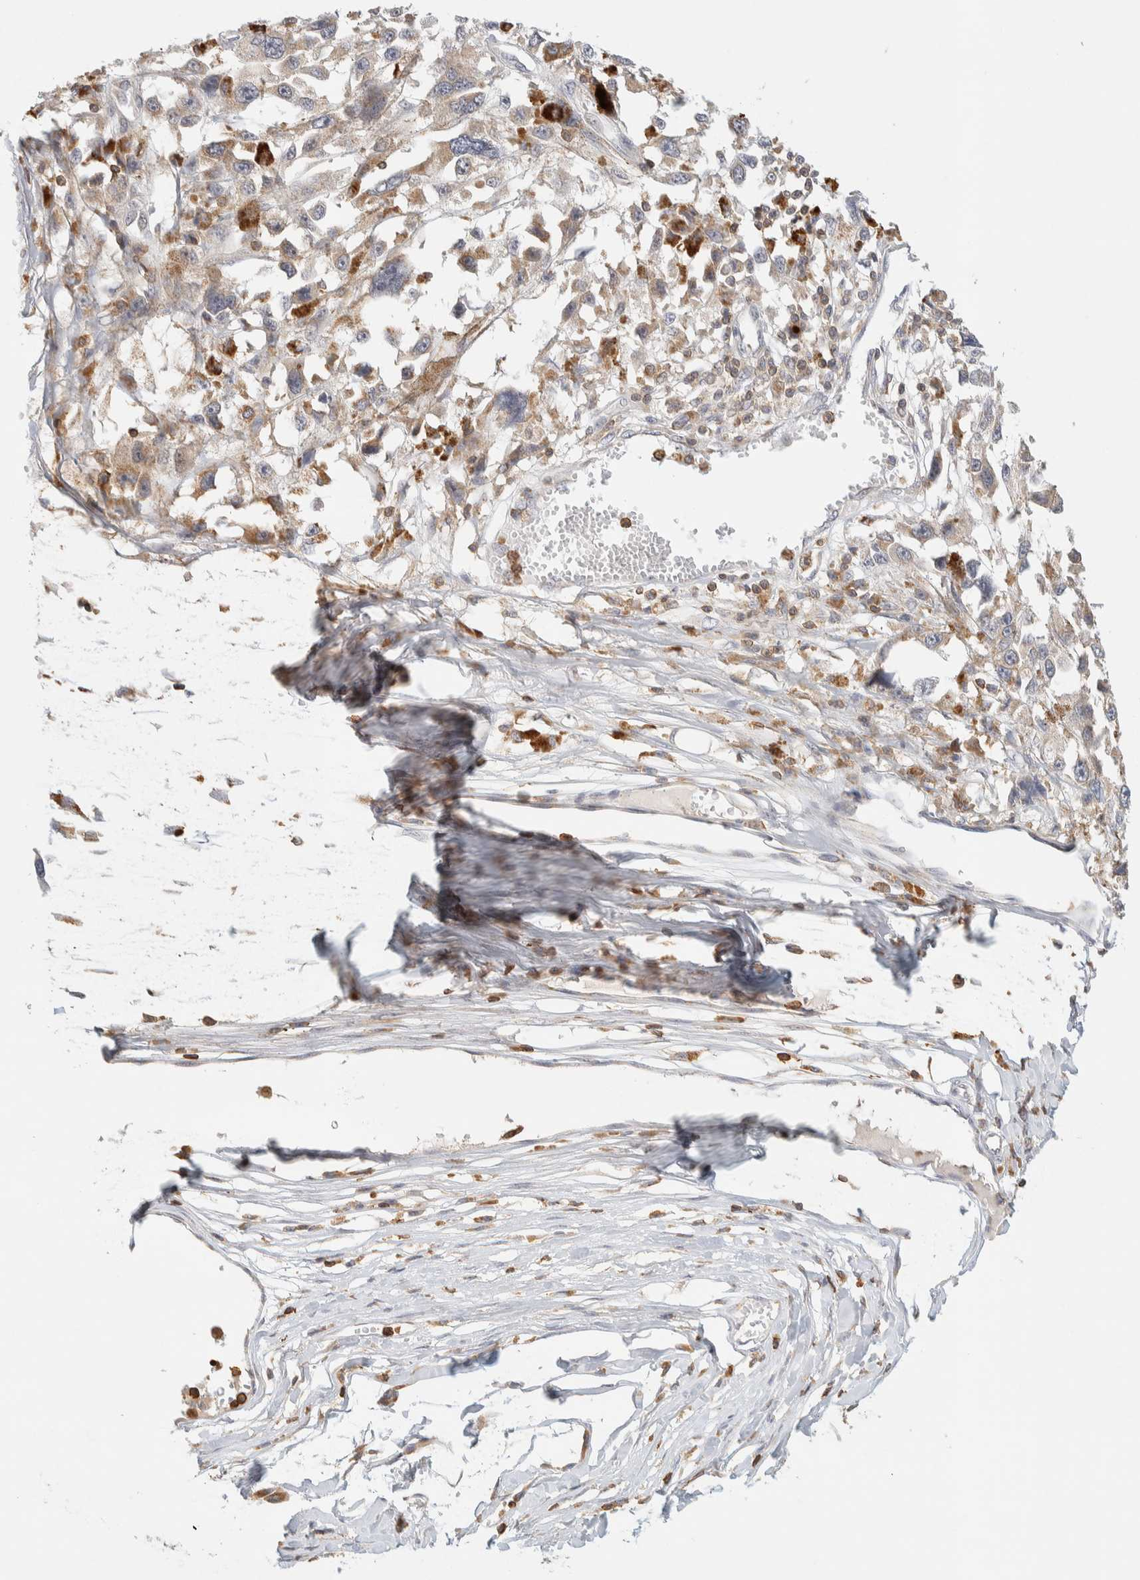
{"staining": {"intensity": "weak", "quantity": "25%-75%", "location": "cytoplasmic/membranous"}, "tissue": "melanoma", "cell_type": "Tumor cells", "image_type": "cancer", "snomed": [{"axis": "morphology", "description": "Malignant melanoma, Metastatic site"}, {"axis": "topography", "description": "Lymph node"}], "caption": "A brown stain labels weak cytoplasmic/membranous expression of a protein in human malignant melanoma (metastatic site) tumor cells. The staining is performed using DAB brown chromogen to label protein expression. The nuclei are counter-stained blue using hematoxylin.", "gene": "RUNDC1", "patient": {"sex": "male", "age": 59}}